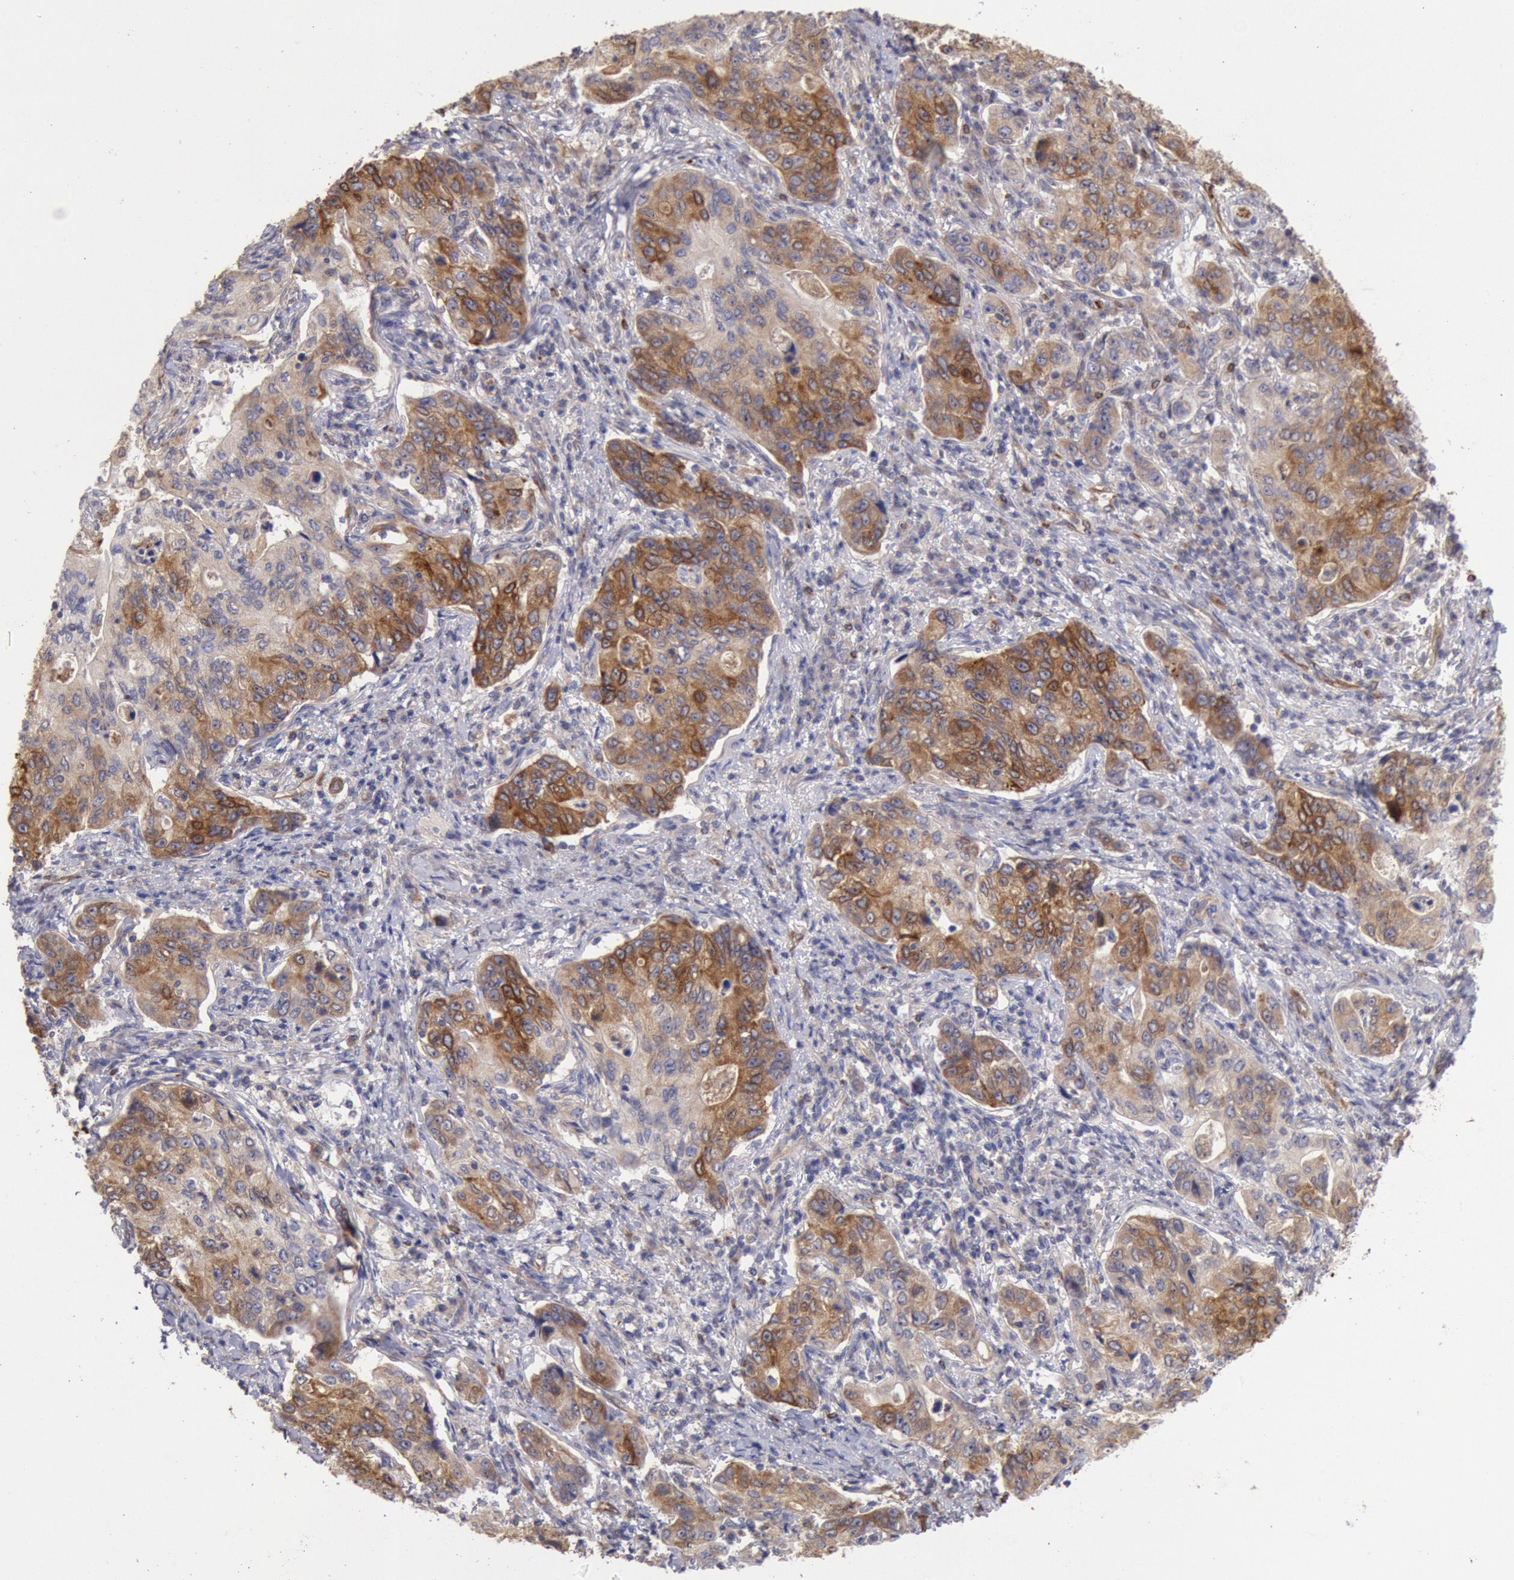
{"staining": {"intensity": "moderate", "quantity": "25%-75%", "location": "cytoplasmic/membranous"}, "tissue": "stomach cancer", "cell_type": "Tumor cells", "image_type": "cancer", "snomed": [{"axis": "morphology", "description": "Adenocarcinoma, NOS"}, {"axis": "topography", "description": "Esophagus"}, {"axis": "topography", "description": "Stomach"}], "caption": "Immunohistochemical staining of stomach cancer shows medium levels of moderate cytoplasmic/membranous protein staining in approximately 25%-75% of tumor cells. (Brightfield microscopy of DAB IHC at high magnification).", "gene": "RNF139", "patient": {"sex": "male", "age": 74}}